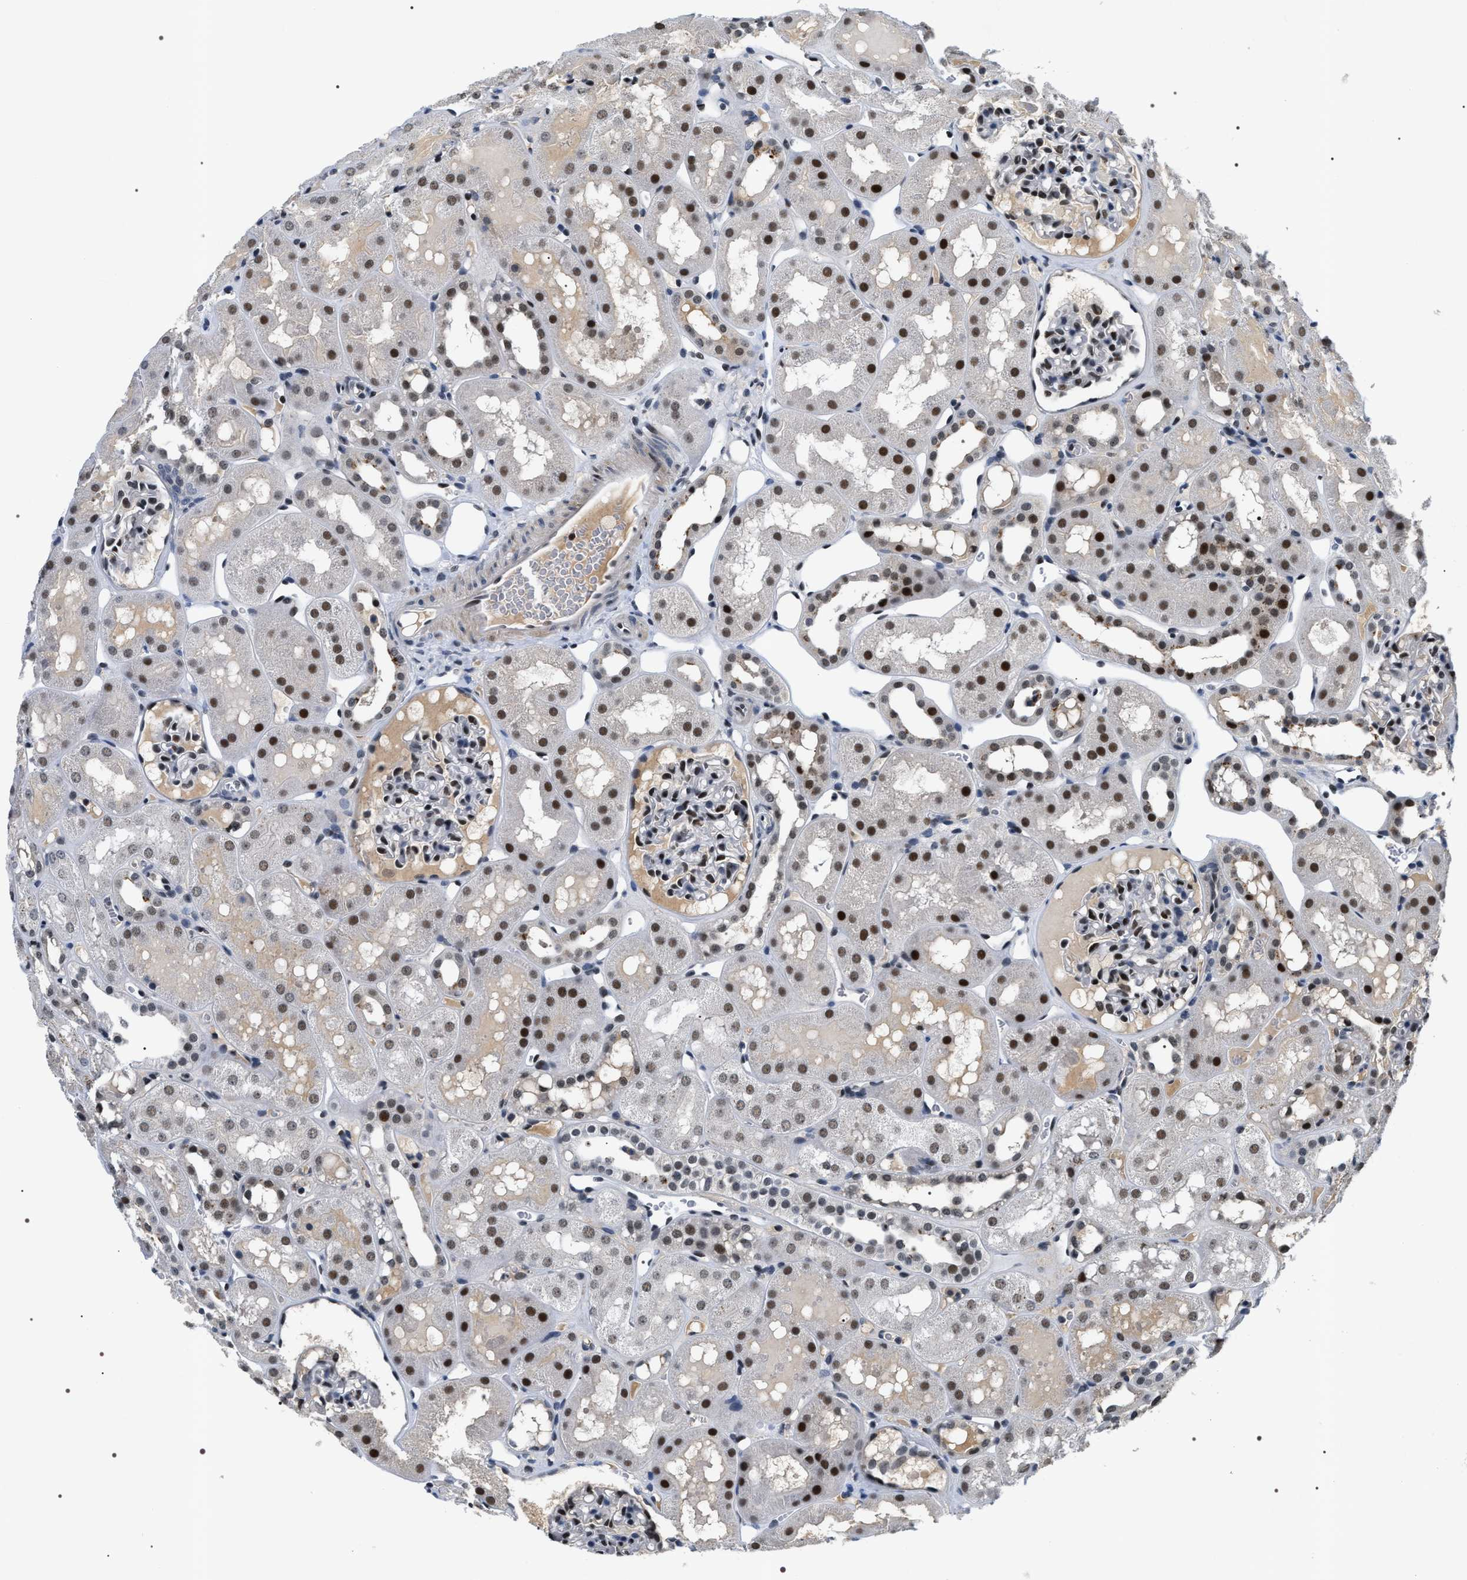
{"staining": {"intensity": "strong", "quantity": "25%-75%", "location": "nuclear"}, "tissue": "kidney", "cell_type": "Cells in glomeruli", "image_type": "normal", "snomed": [{"axis": "morphology", "description": "Normal tissue, NOS"}, {"axis": "topography", "description": "Kidney"}, {"axis": "topography", "description": "Urinary bladder"}], "caption": "Normal kidney displays strong nuclear positivity in about 25%-75% of cells in glomeruli.", "gene": "C7orf25", "patient": {"sex": "male", "age": 16}}